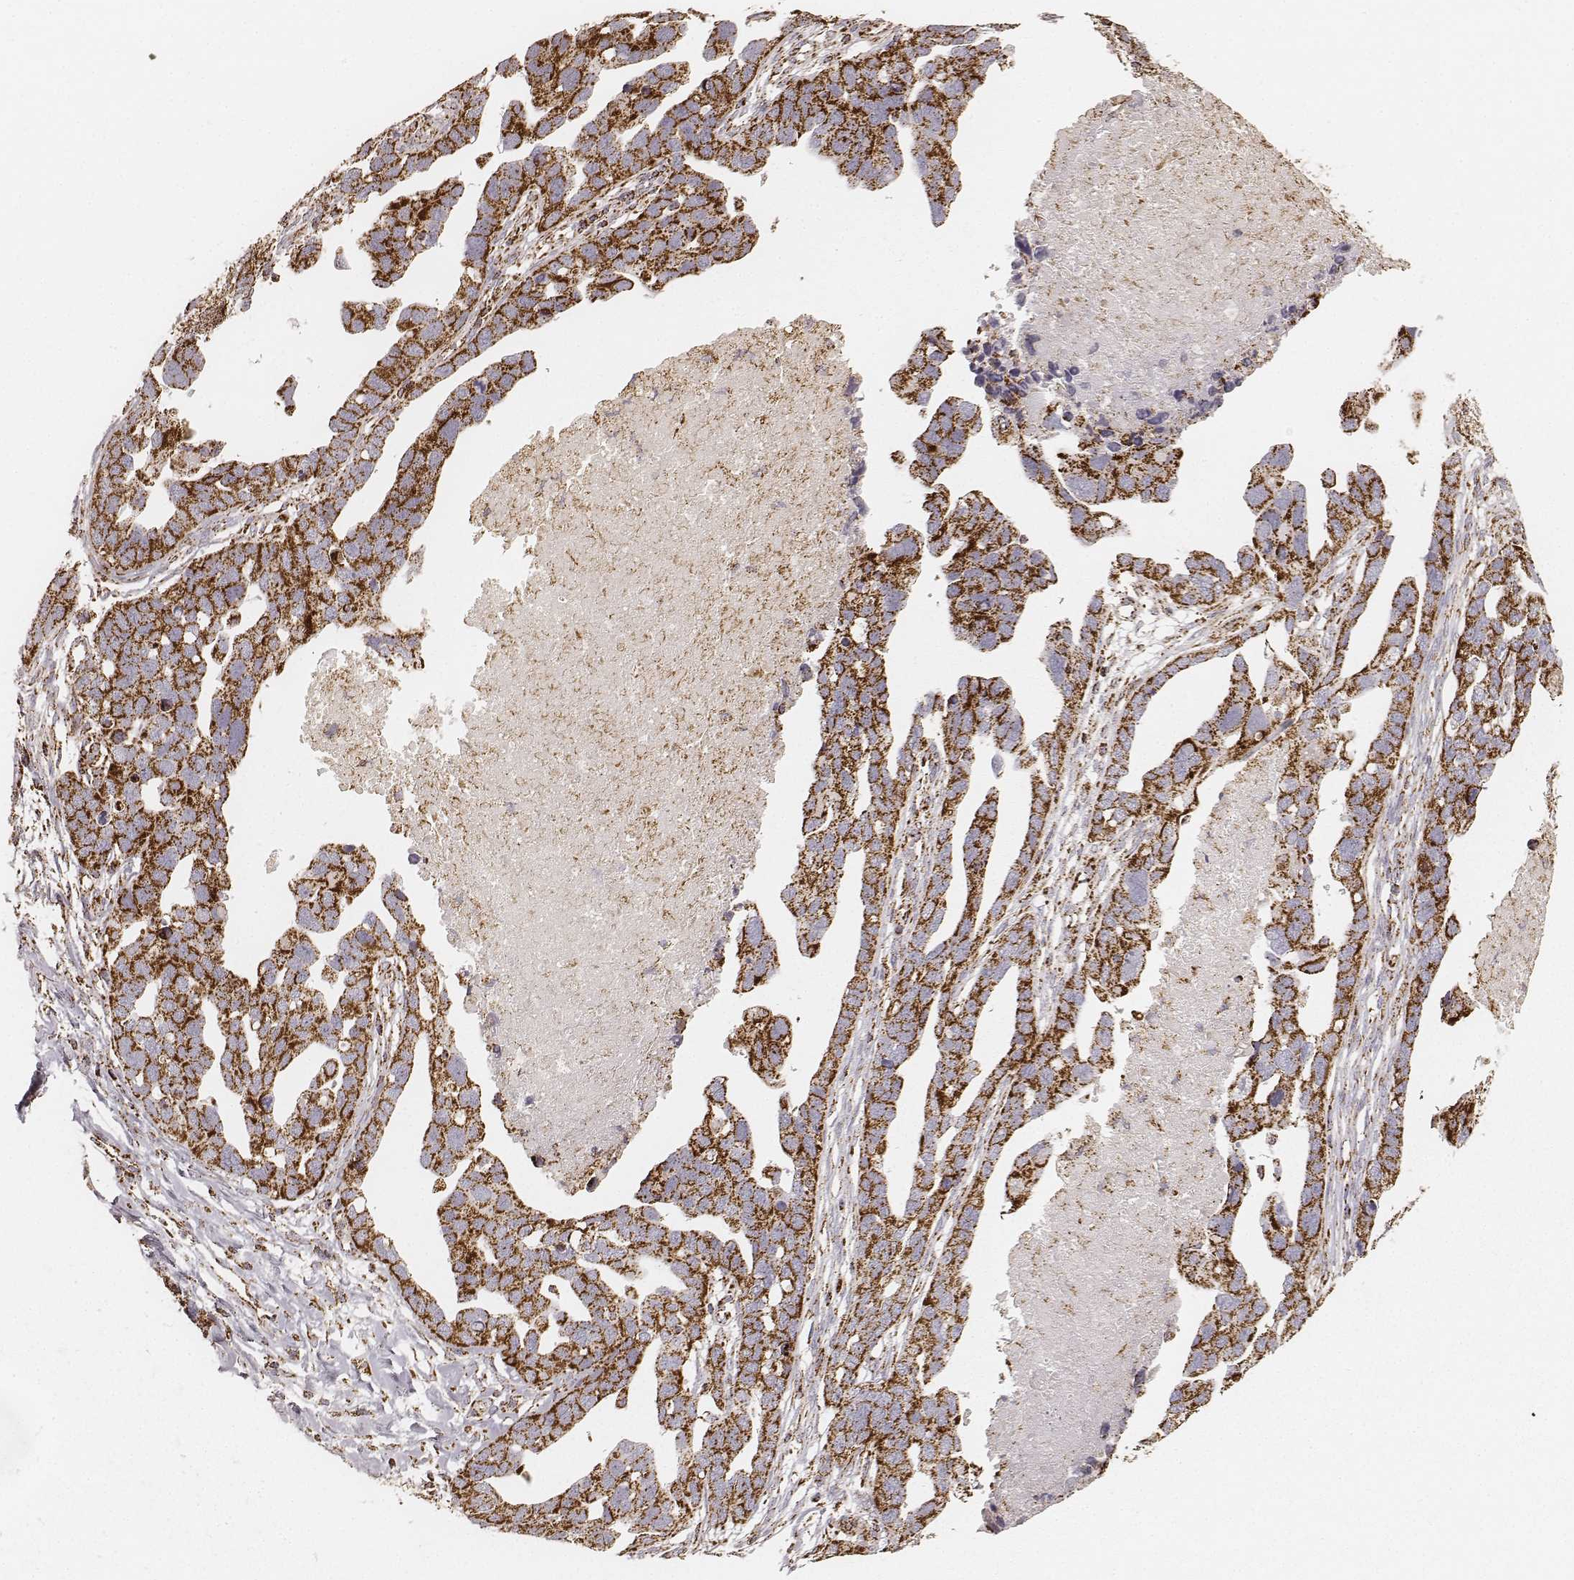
{"staining": {"intensity": "strong", "quantity": ">75%", "location": "cytoplasmic/membranous"}, "tissue": "ovarian cancer", "cell_type": "Tumor cells", "image_type": "cancer", "snomed": [{"axis": "morphology", "description": "Cystadenocarcinoma, serous, NOS"}, {"axis": "topography", "description": "Ovary"}], "caption": "Immunohistochemical staining of human ovarian cancer (serous cystadenocarcinoma) exhibits strong cytoplasmic/membranous protein staining in approximately >75% of tumor cells.", "gene": "CS", "patient": {"sex": "female", "age": 54}}